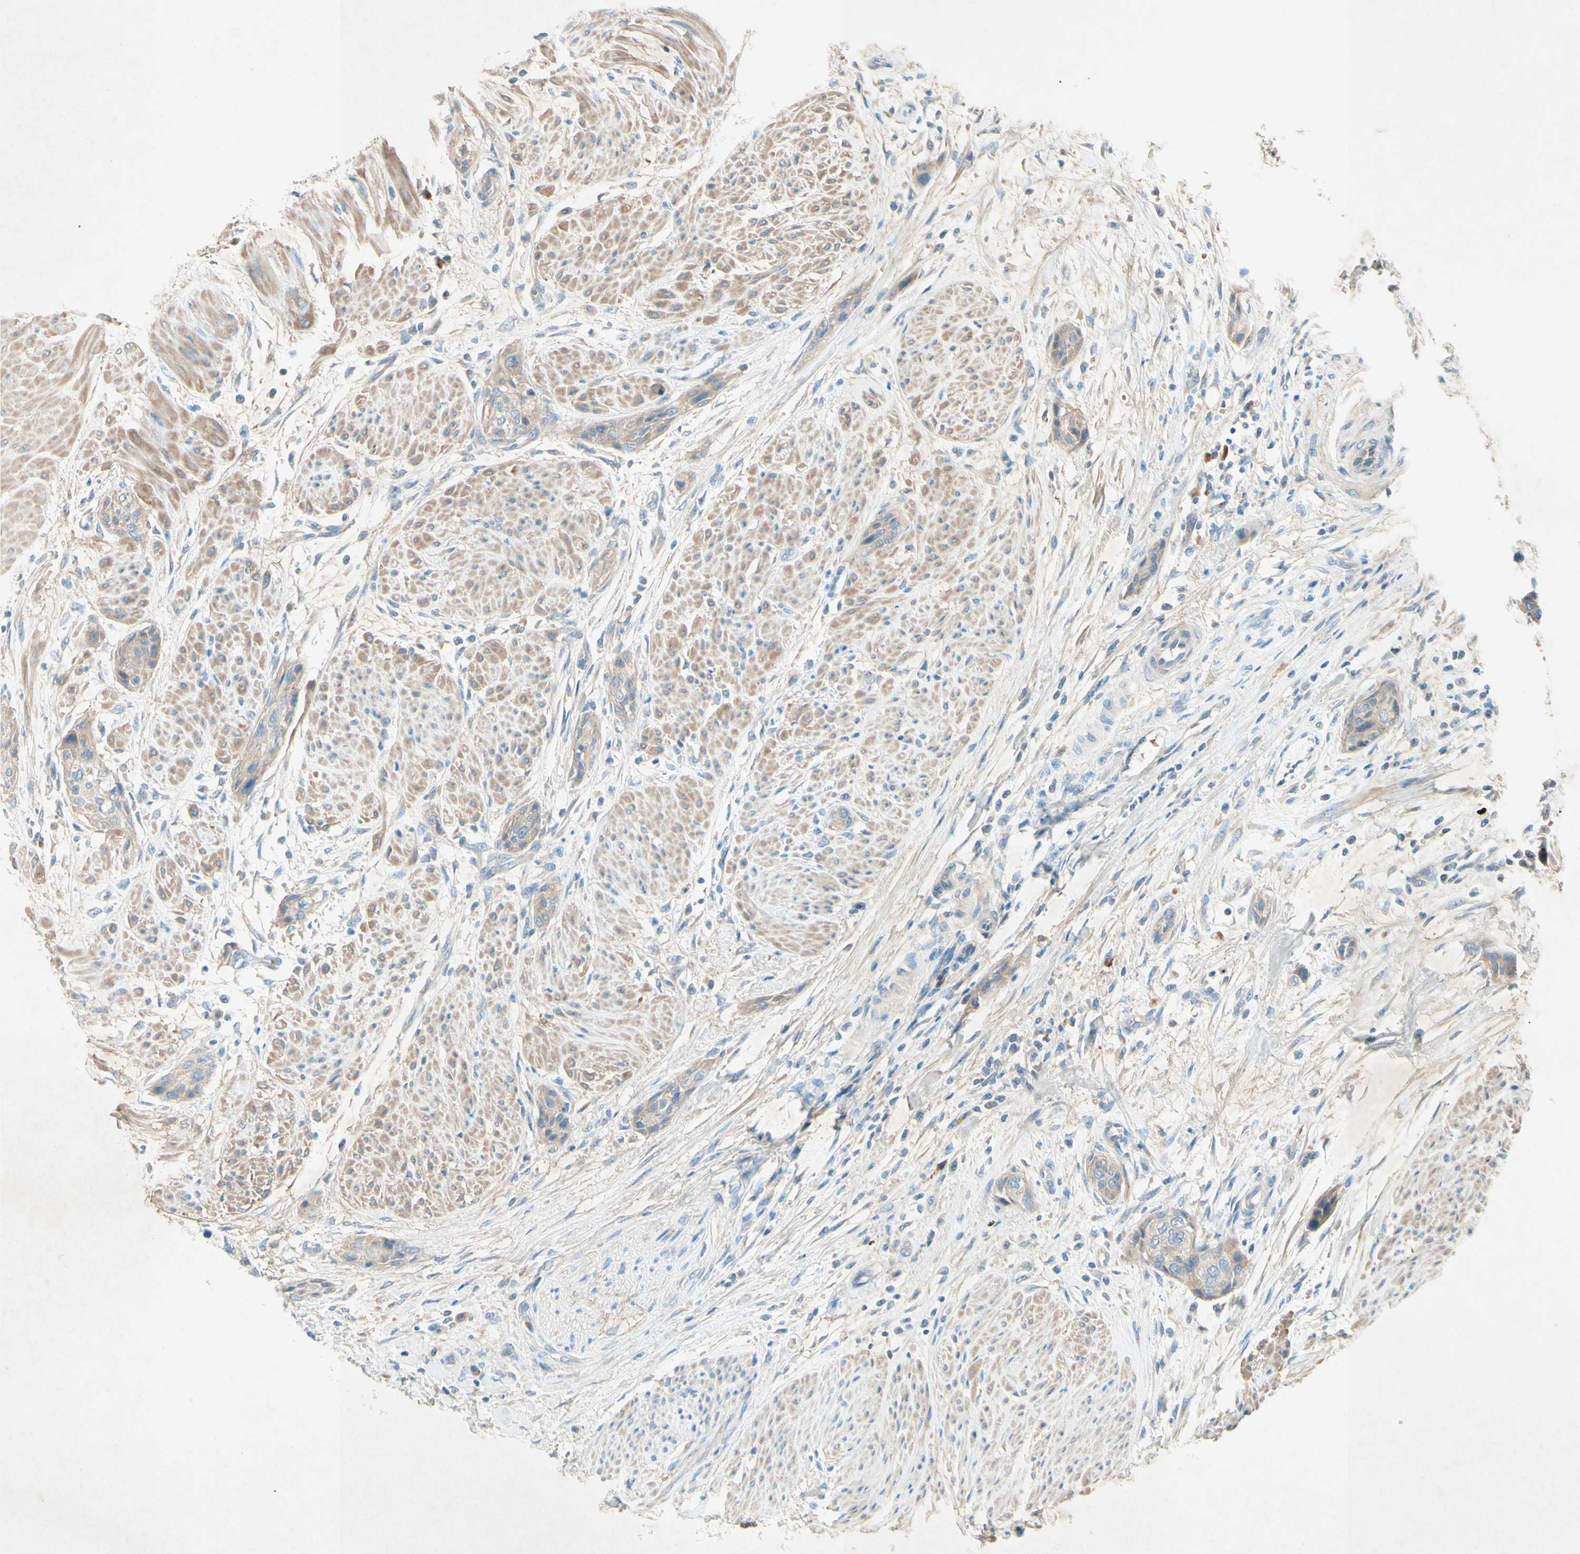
{"staining": {"intensity": "weak", "quantity": "<25%", "location": "cytoplasmic/membranous"}, "tissue": "urothelial cancer", "cell_type": "Tumor cells", "image_type": "cancer", "snomed": [{"axis": "morphology", "description": "Urothelial carcinoma, High grade"}, {"axis": "topography", "description": "Urinary bladder"}], "caption": "Immunohistochemistry (IHC) photomicrograph of neoplastic tissue: urothelial cancer stained with DAB (3,3'-diaminobenzidine) displays no significant protein staining in tumor cells.", "gene": "IL2", "patient": {"sex": "male", "age": 35}}